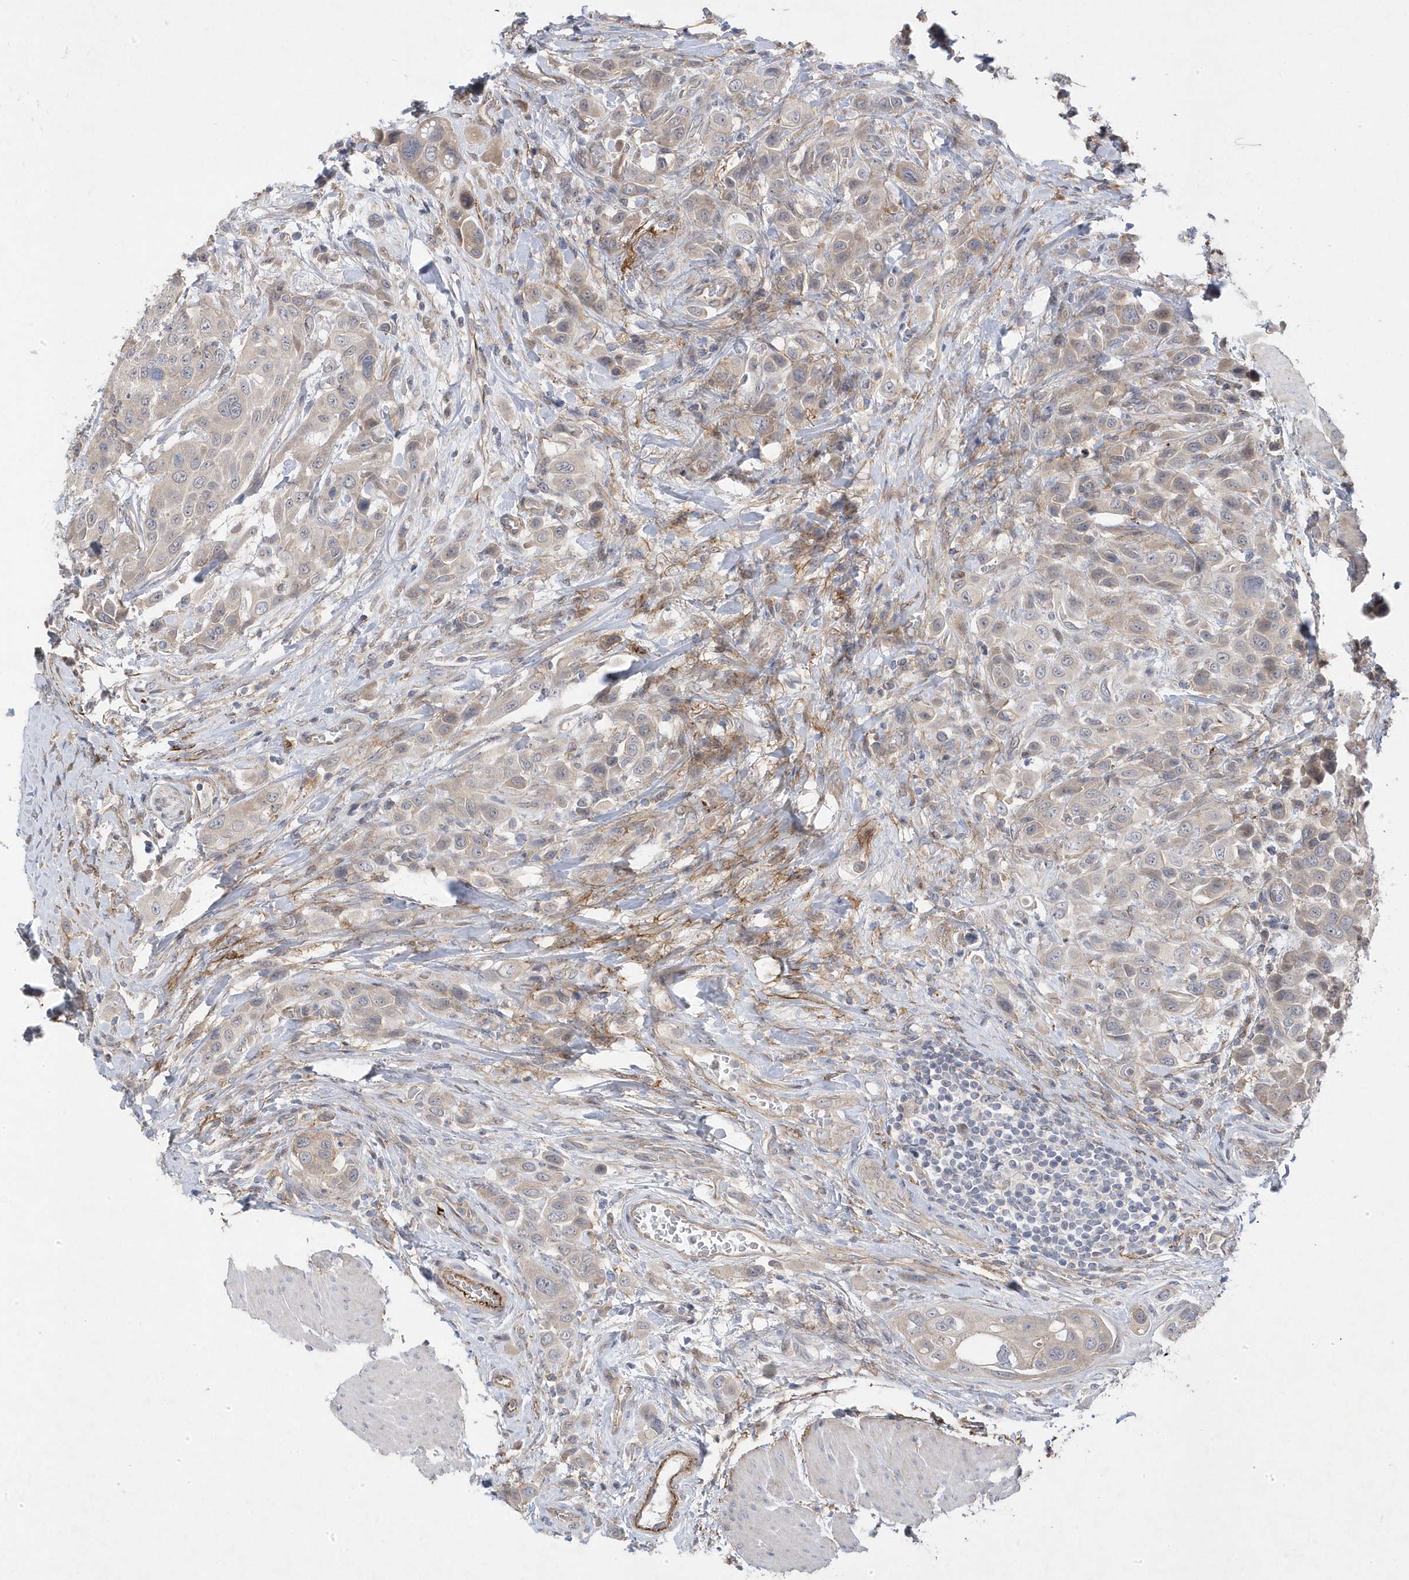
{"staining": {"intensity": "weak", "quantity": "<25%", "location": "cytoplasmic/membranous"}, "tissue": "urothelial cancer", "cell_type": "Tumor cells", "image_type": "cancer", "snomed": [{"axis": "morphology", "description": "Urothelial carcinoma, High grade"}, {"axis": "topography", "description": "Urinary bladder"}], "caption": "Tumor cells show no significant positivity in urothelial carcinoma (high-grade).", "gene": "ANAPC1", "patient": {"sex": "male", "age": 50}}